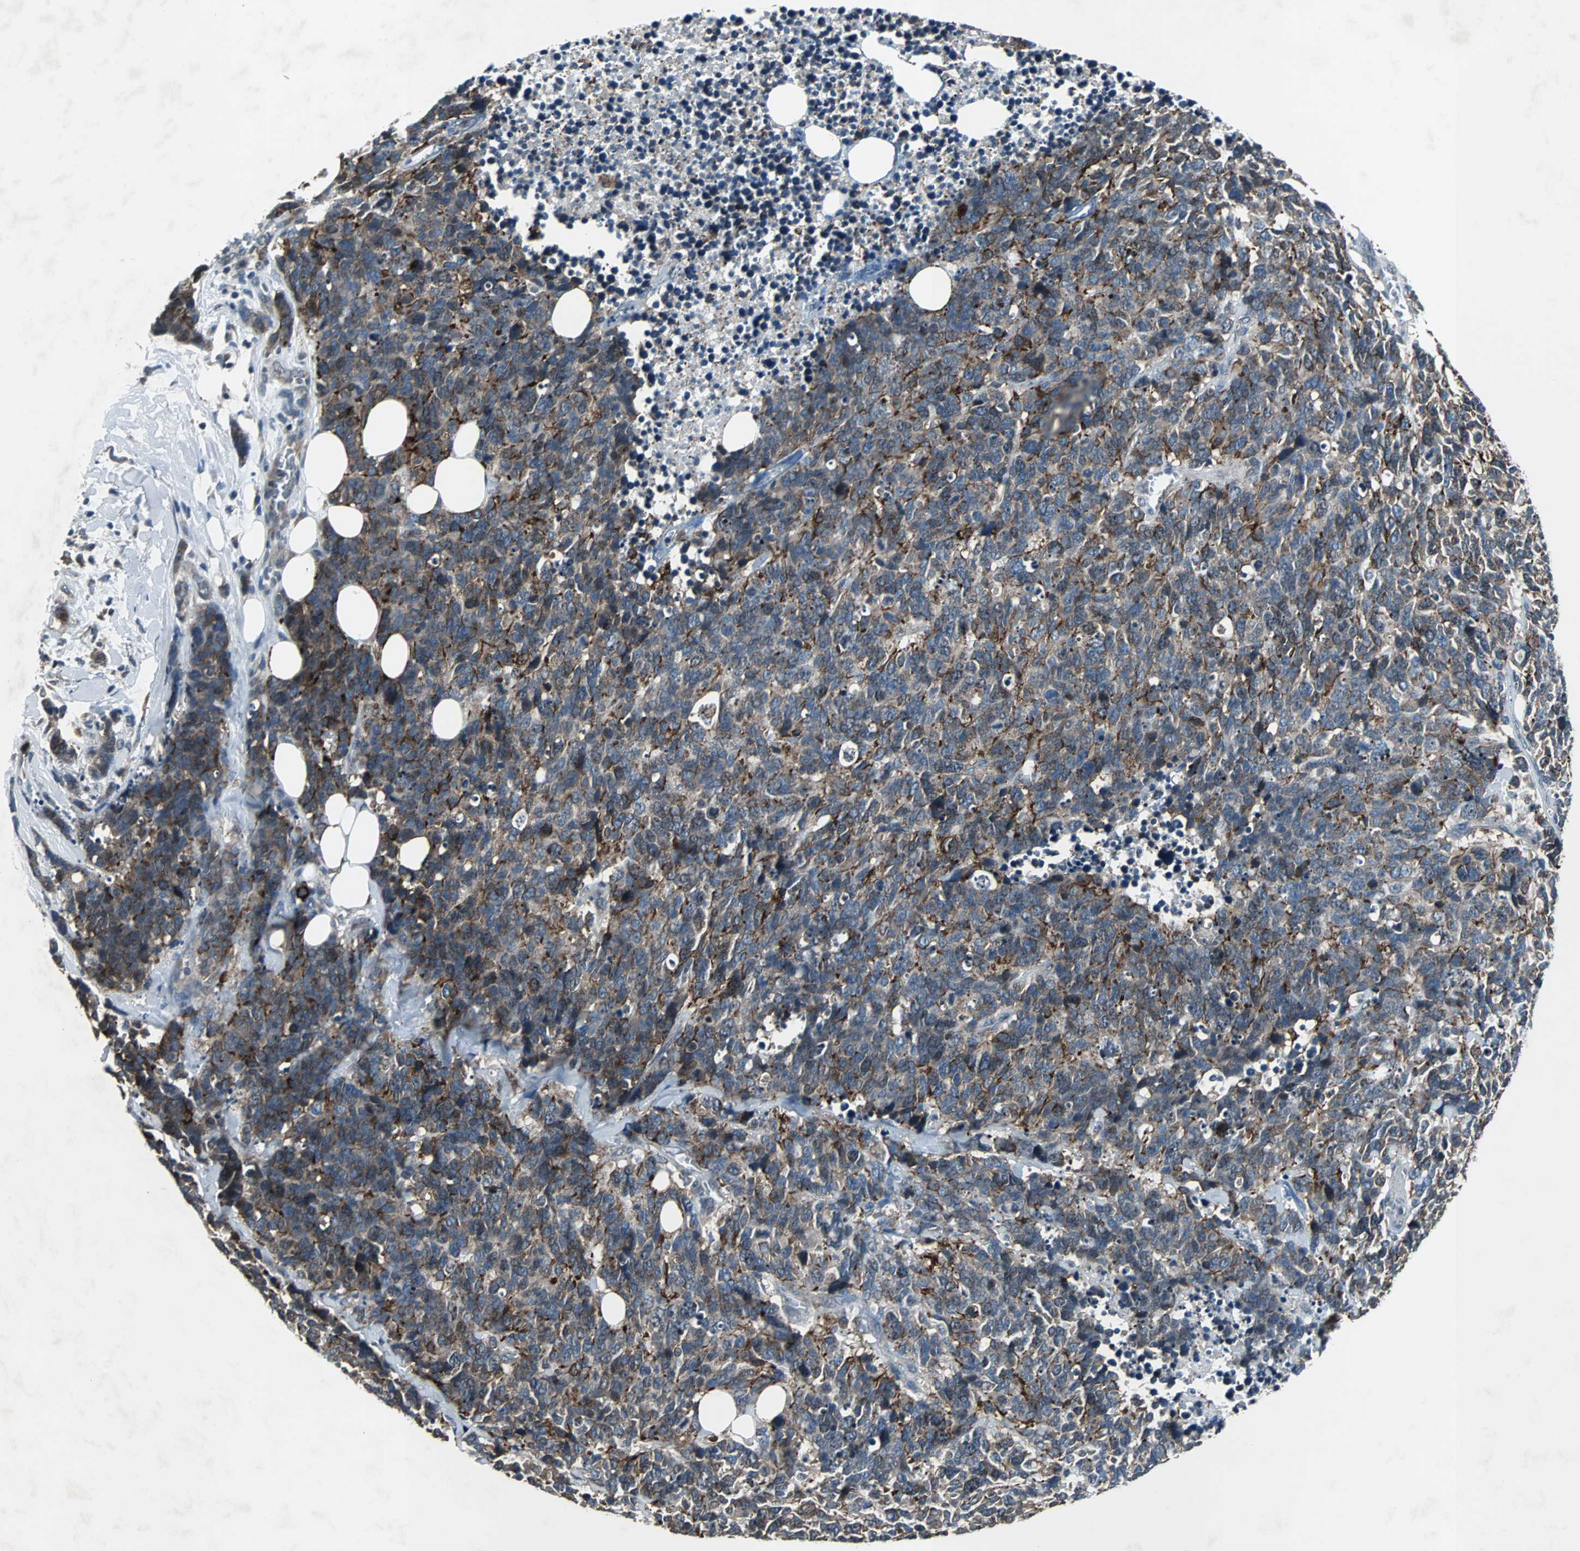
{"staining": {"intensity": "moderate", "quantity": "25%-75%", "location": "cytoplasmic/membranous"}, "tissue": "lung cancer", "cell_type": "Tumor cells", "image_type": "cancer", "snomed": [{"axis": "morphology", "description": "Neoplasm, malignant, NOS"}, {"axis": "topography", "description": "Lung"}], "caption": "Lung cancer (neoplasm (malignant)) stained with a protein marker demonstrates moderate staining in tumor cells.", "gene": "SOS1", "patient": {"sex": "female", "age": 58}}